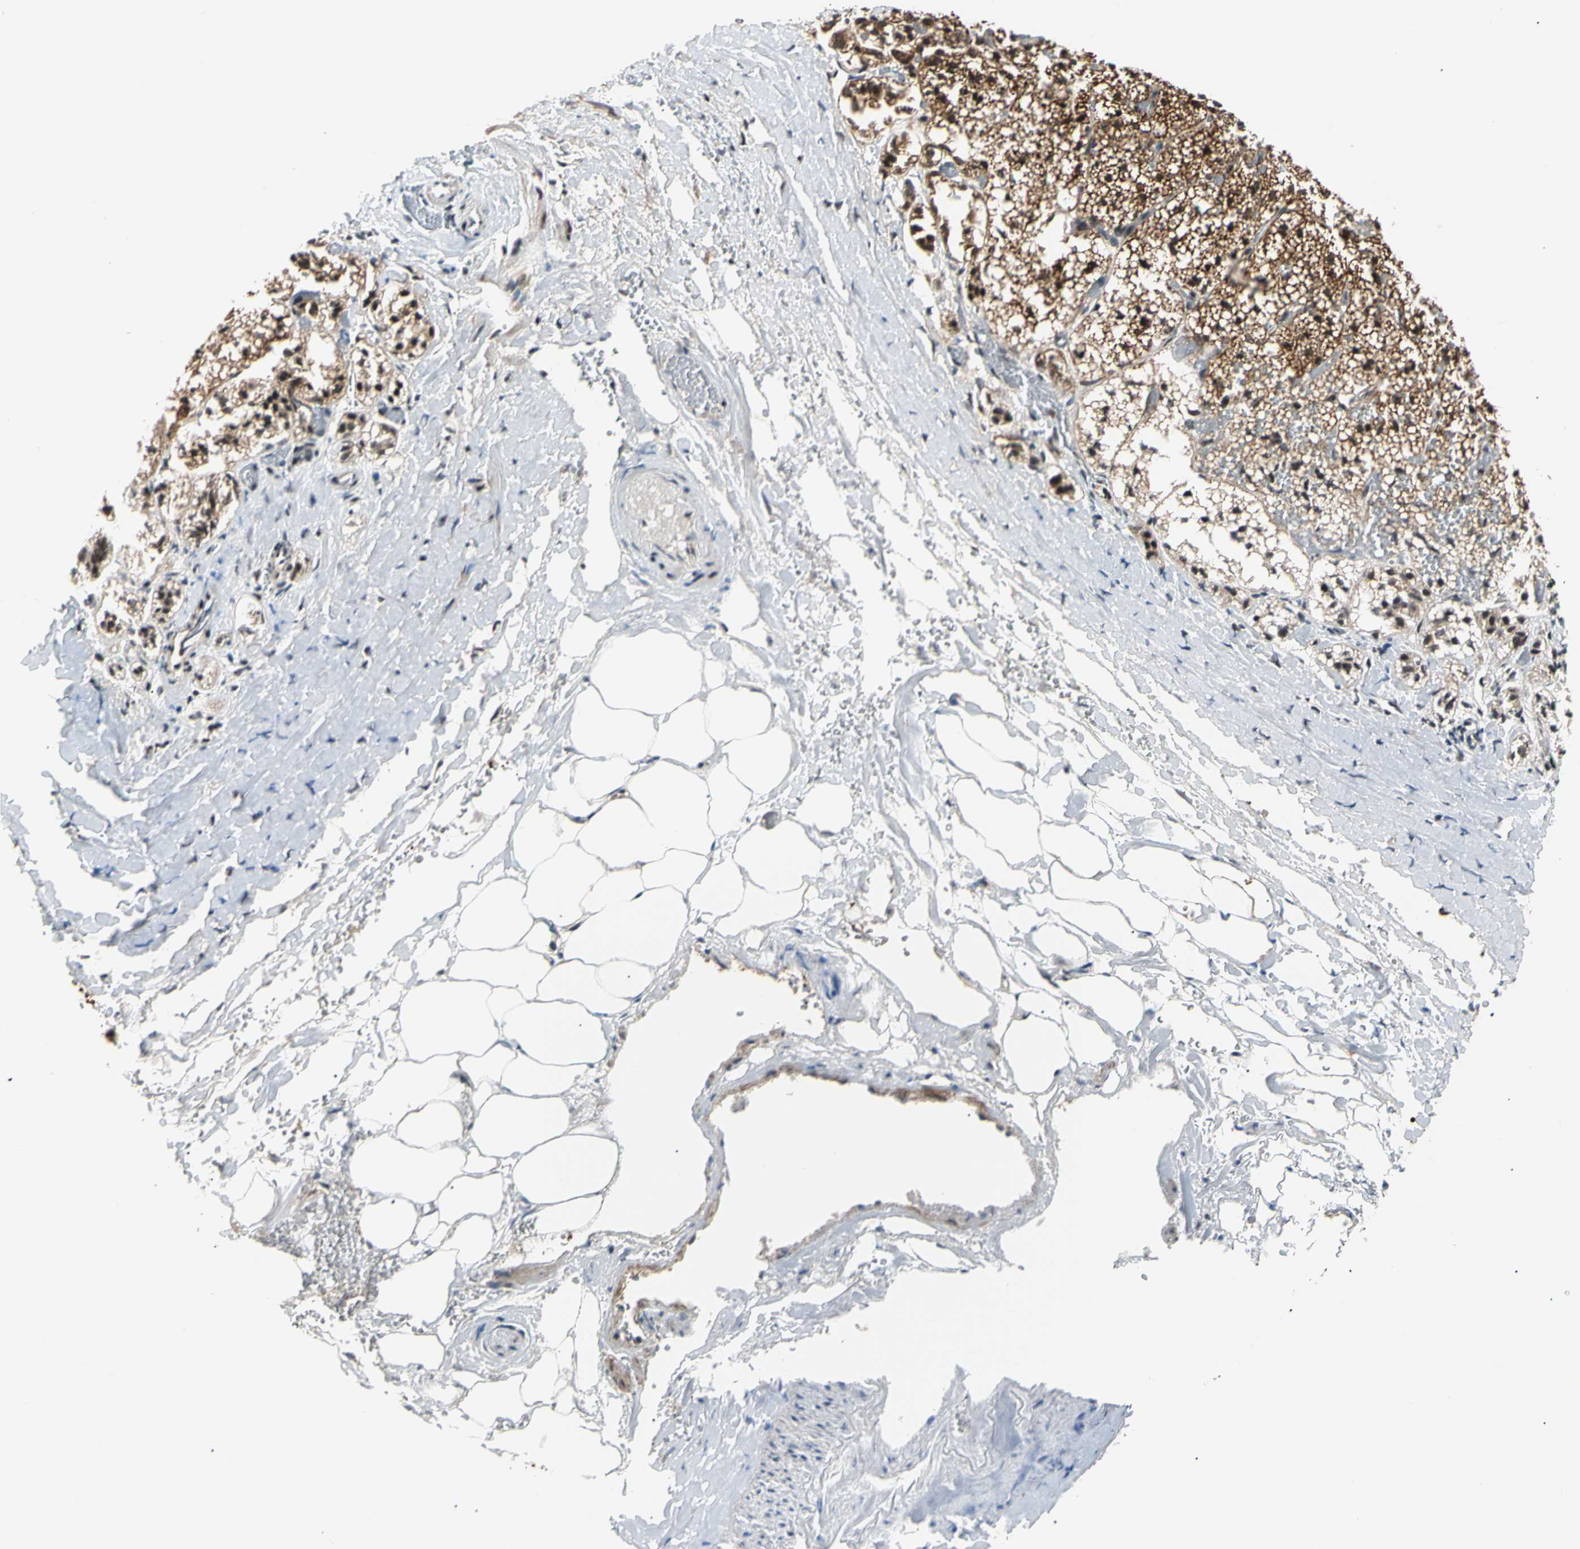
{"staining": {"intensity": "strong", "quantity": ">75%", "location": "cytoplasmic/membranous,nuclear"}, "tissue": "adrenal gland", "cell_type": "Glandular cells", "image_type": "normal", "snomed": [{"axis": "morphology", "description": "Normal tissue, NOS"}, {"axis": "topography", "description": "Adrenal gland"}], "caption": "IHC (DAB (3,3'-diaminobenzidine)) staining of unremarkable human adrenal gland displays strong cytoplasmic/membranous,nuclear protein staining in approximately >75% of glandular cells.", "gene": "E2F1", "patient": {"sex": "male", "age": 53}}